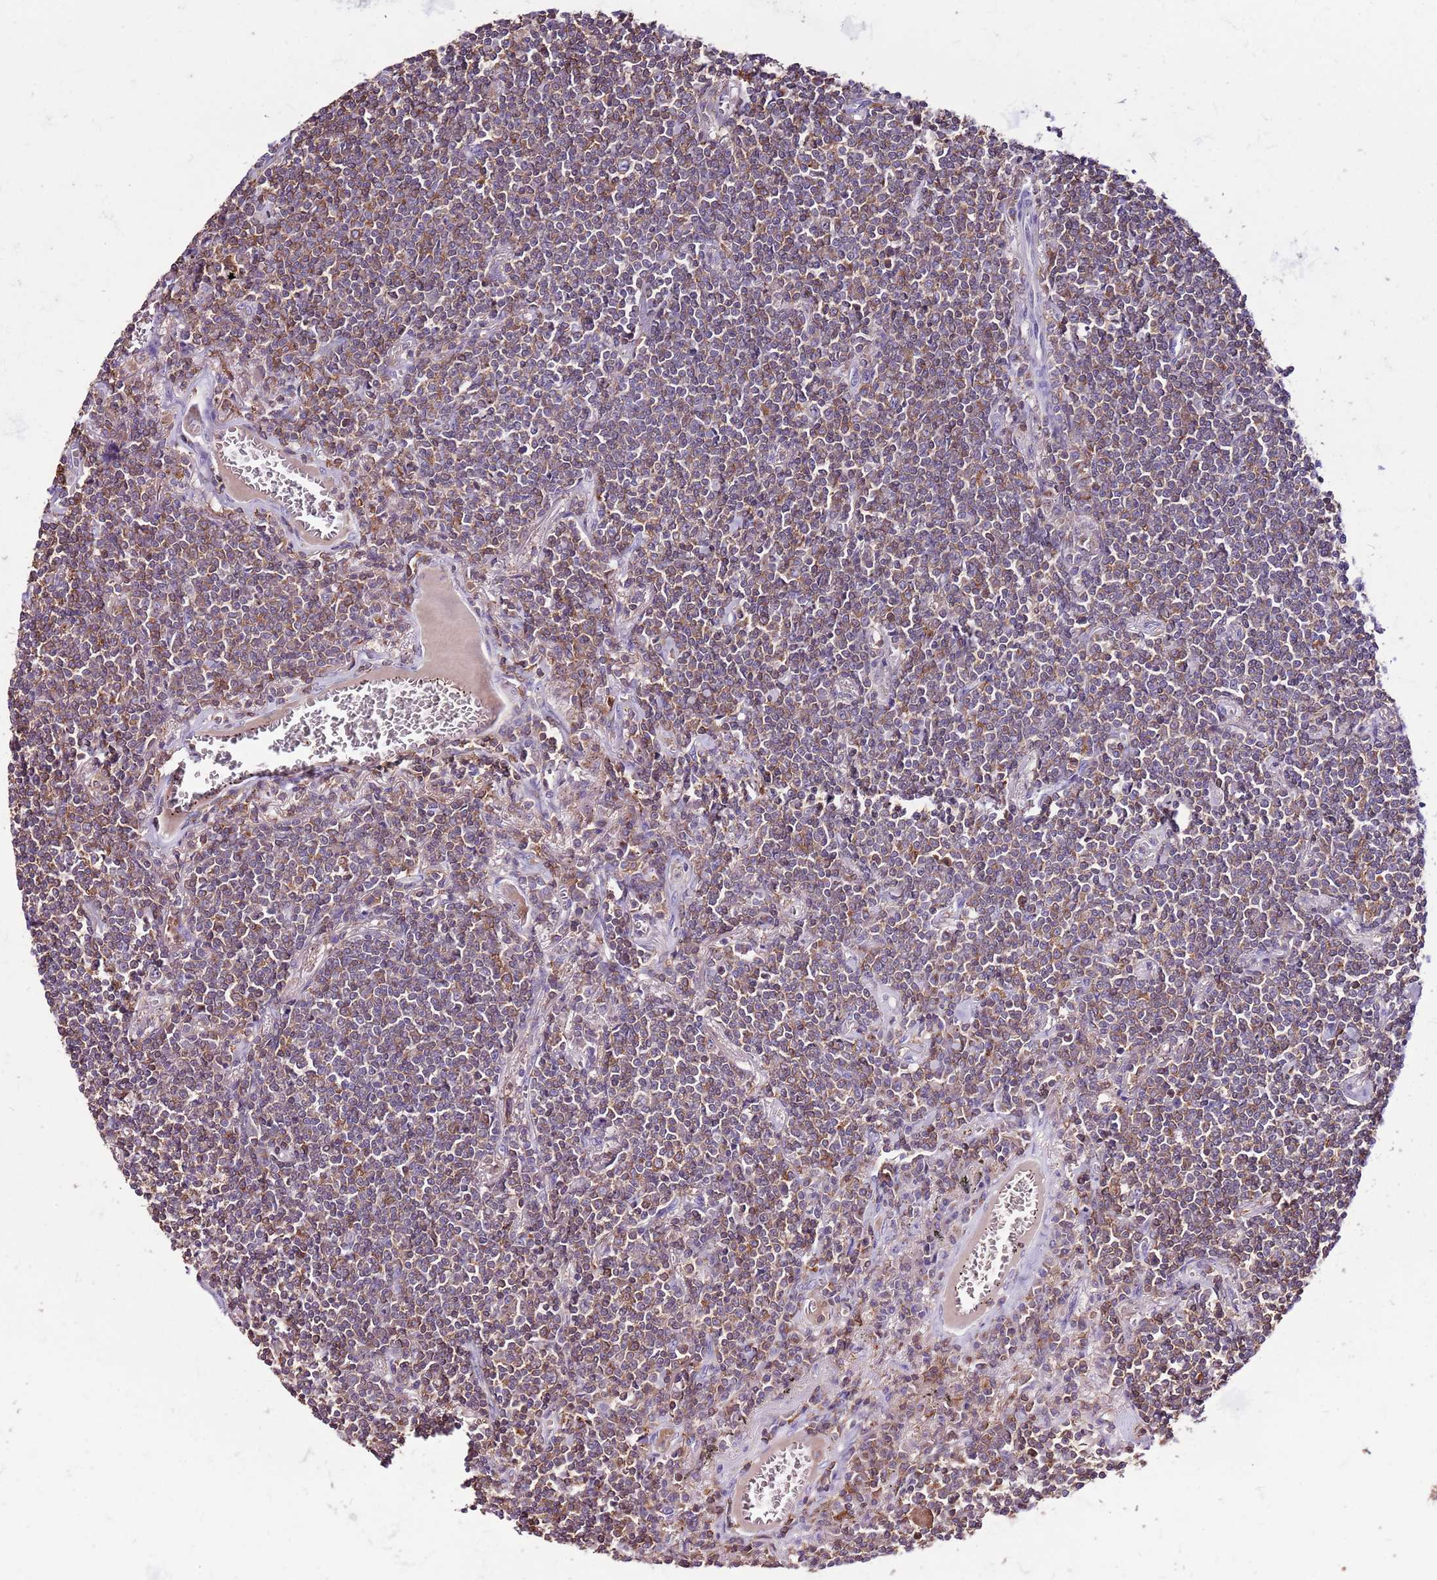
{"staining": {"intensity": "moderate", "quantity": "25%-75%", "location": "cytoplasmic/membranous"}, "tissue": "lymphoma", "cell_type": "Tumor cells", "image_type": "cancer", "snomed": [{"axis": "morphology", "description": "Malignant lymphoma, non-Hodgkin's type, Low grade"}, {"axis": "topography", "description": "Lung"}], "caption": "Tumor cells reveal medium levels of moderate cytoplasmic/membranous staining in approximately 25%-75% of cells in low-grade malignant lymphoma, non-Hodgkin's type.", "gene": "ZSWIM1", "patient": {"sex": "female", "age": 71}}